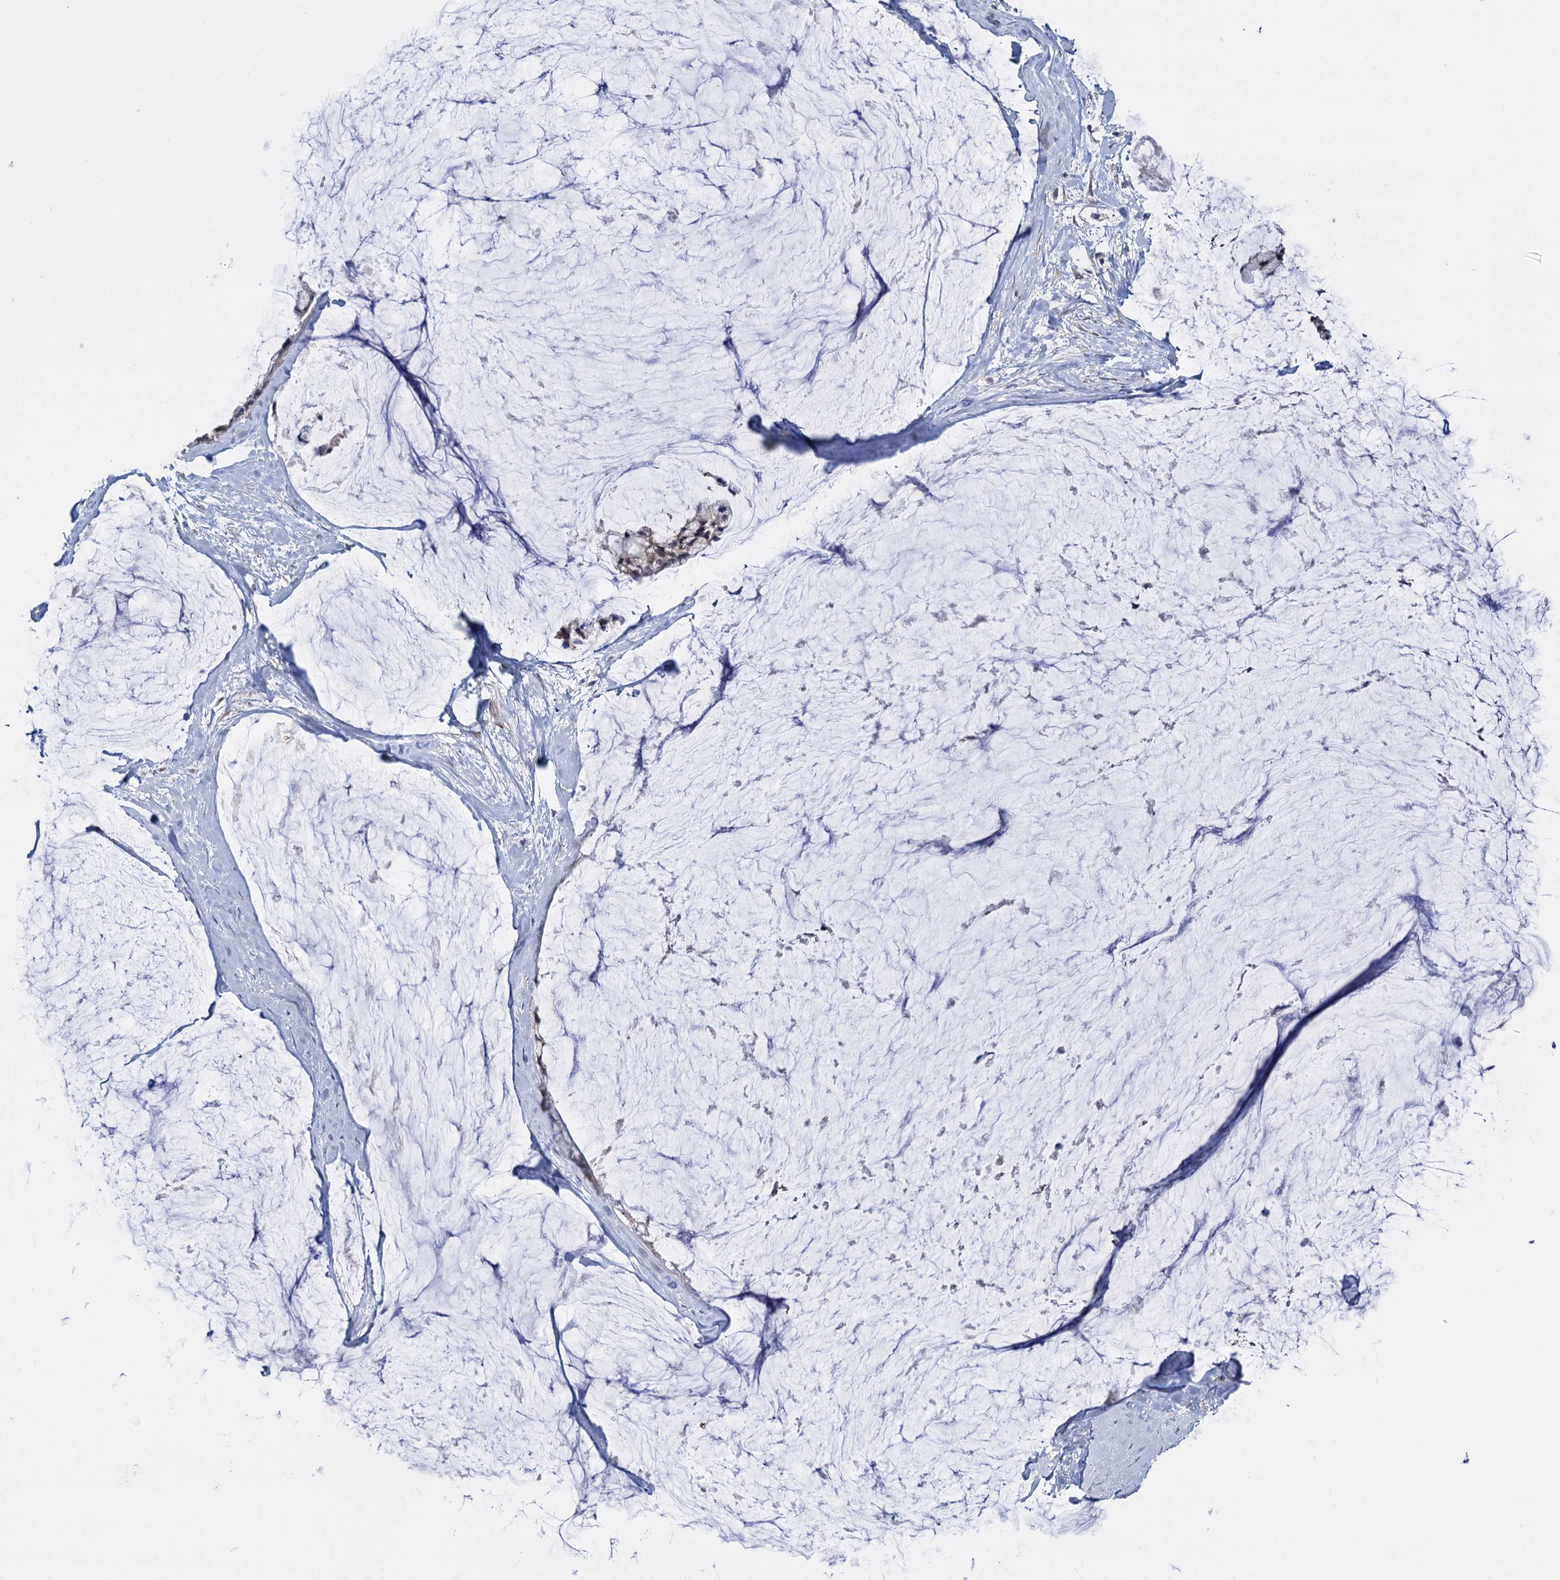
{"staining": {"intensity": "negative", "quantity": "none", "location": "none"}, "tissue": "ovarian cancer", "cell_type": "Tumor cells", "image_type": "cancer", "snomed": [{"axis": "morphology", "description": "Cystadenocarcinoma, mucinous, NOS"}, {"axis": "topography", "description": "Ovary"}], "caption": "Immunohistochemistry (IHC) of human ovarian cancer (mucinous cystadenocarcinoma) displays no staining in tumor cells.", "gene": "GLO1", "patient": {"sex": "female", "age": 39}}